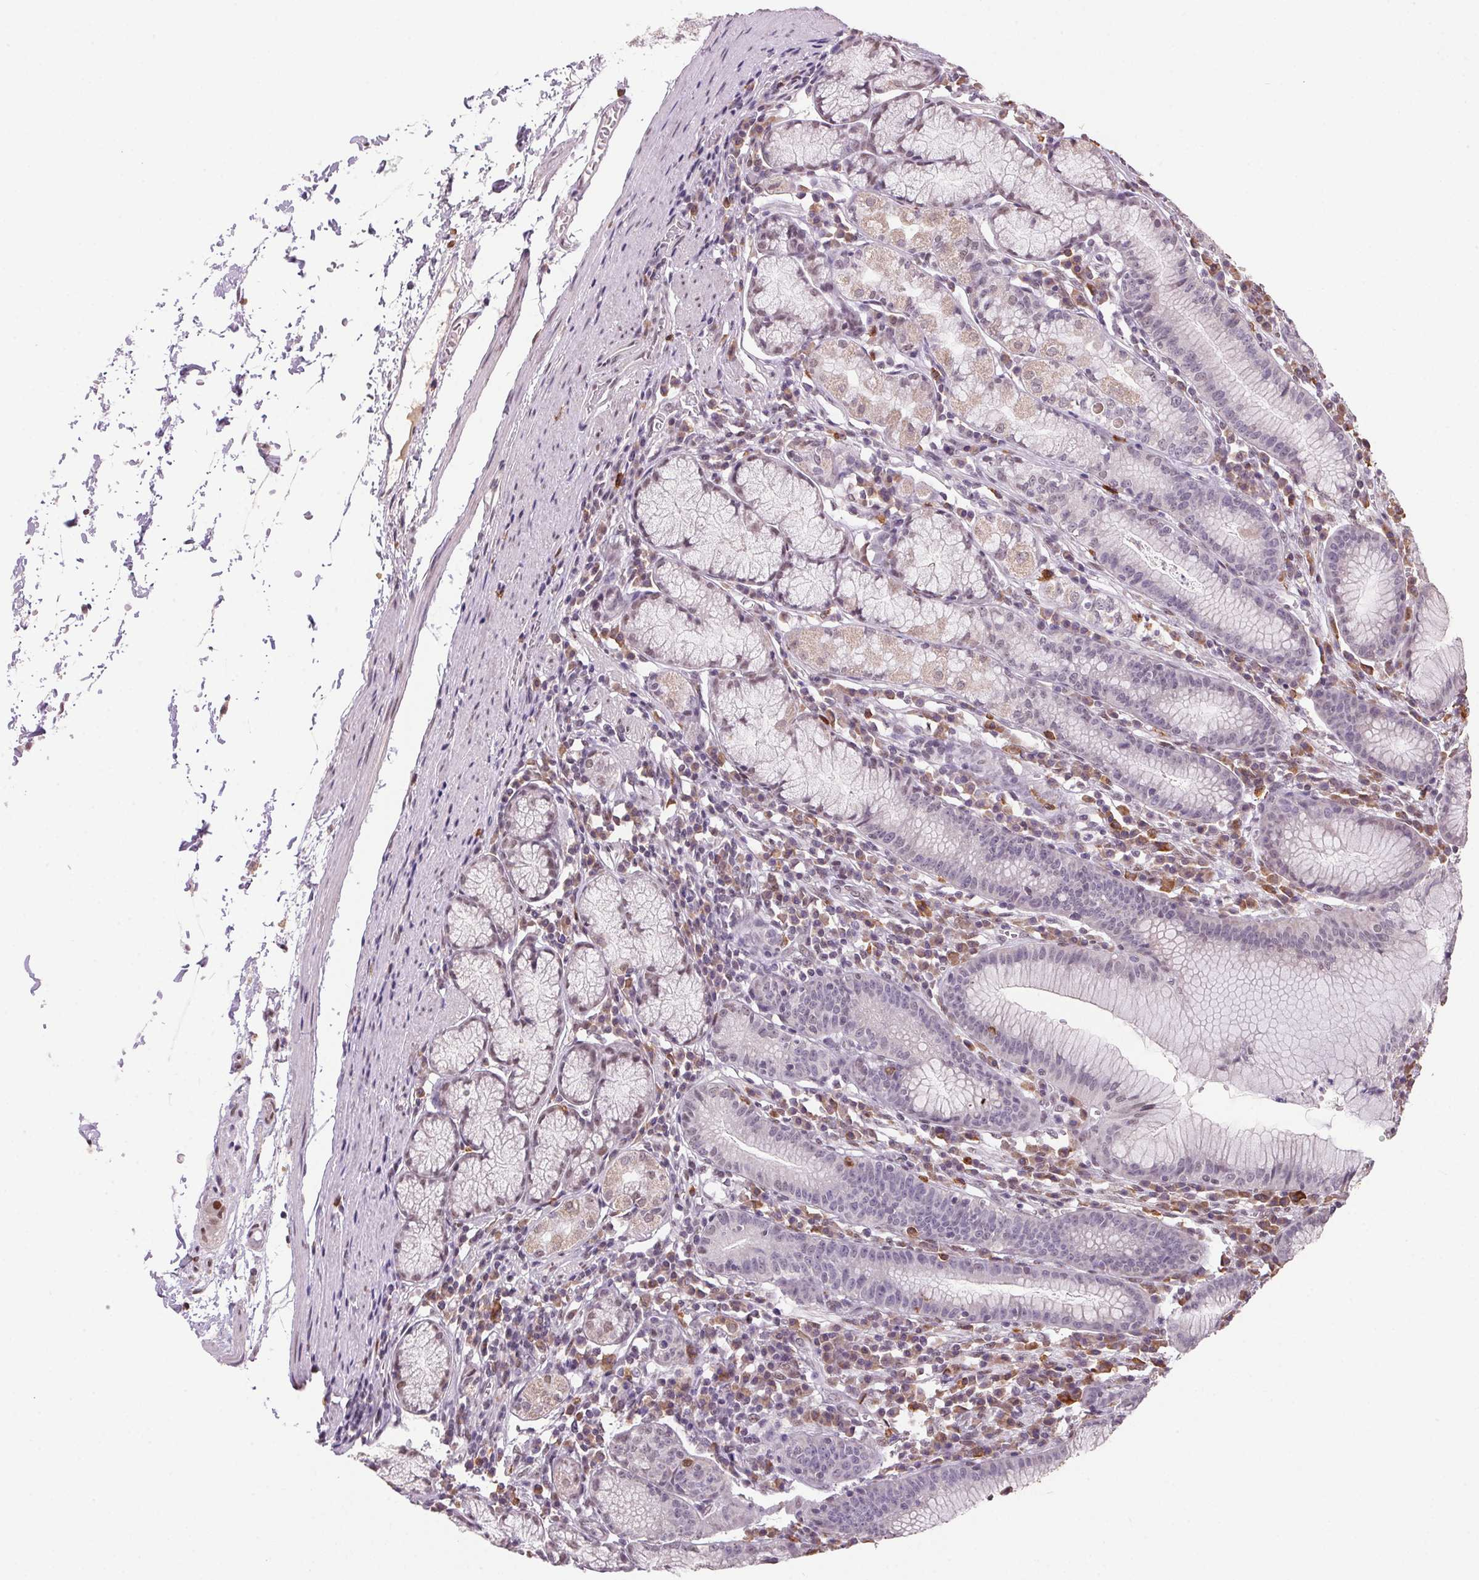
{"staining": {"intensity": "weak", "quantity": "<25%", "location": "cytoplasmic/membranous,nuclear"}, "tissue": "stomach", "cell_type": "Glandular cells", "image_type": "normal", "snomed": [{"axis": "morphology", "description": "Normal tissue, NOS"}, {"axis": "topography", "description": "Stomach"}], "caption": "Micrograph shows no significant protein positivity in glandular cells of unremarkable stomach. (Brightfield microscopy of DAB IHC at high magnification).", "gene": "ZBTB4", "patient": {"sex": "male", "age": 55}}